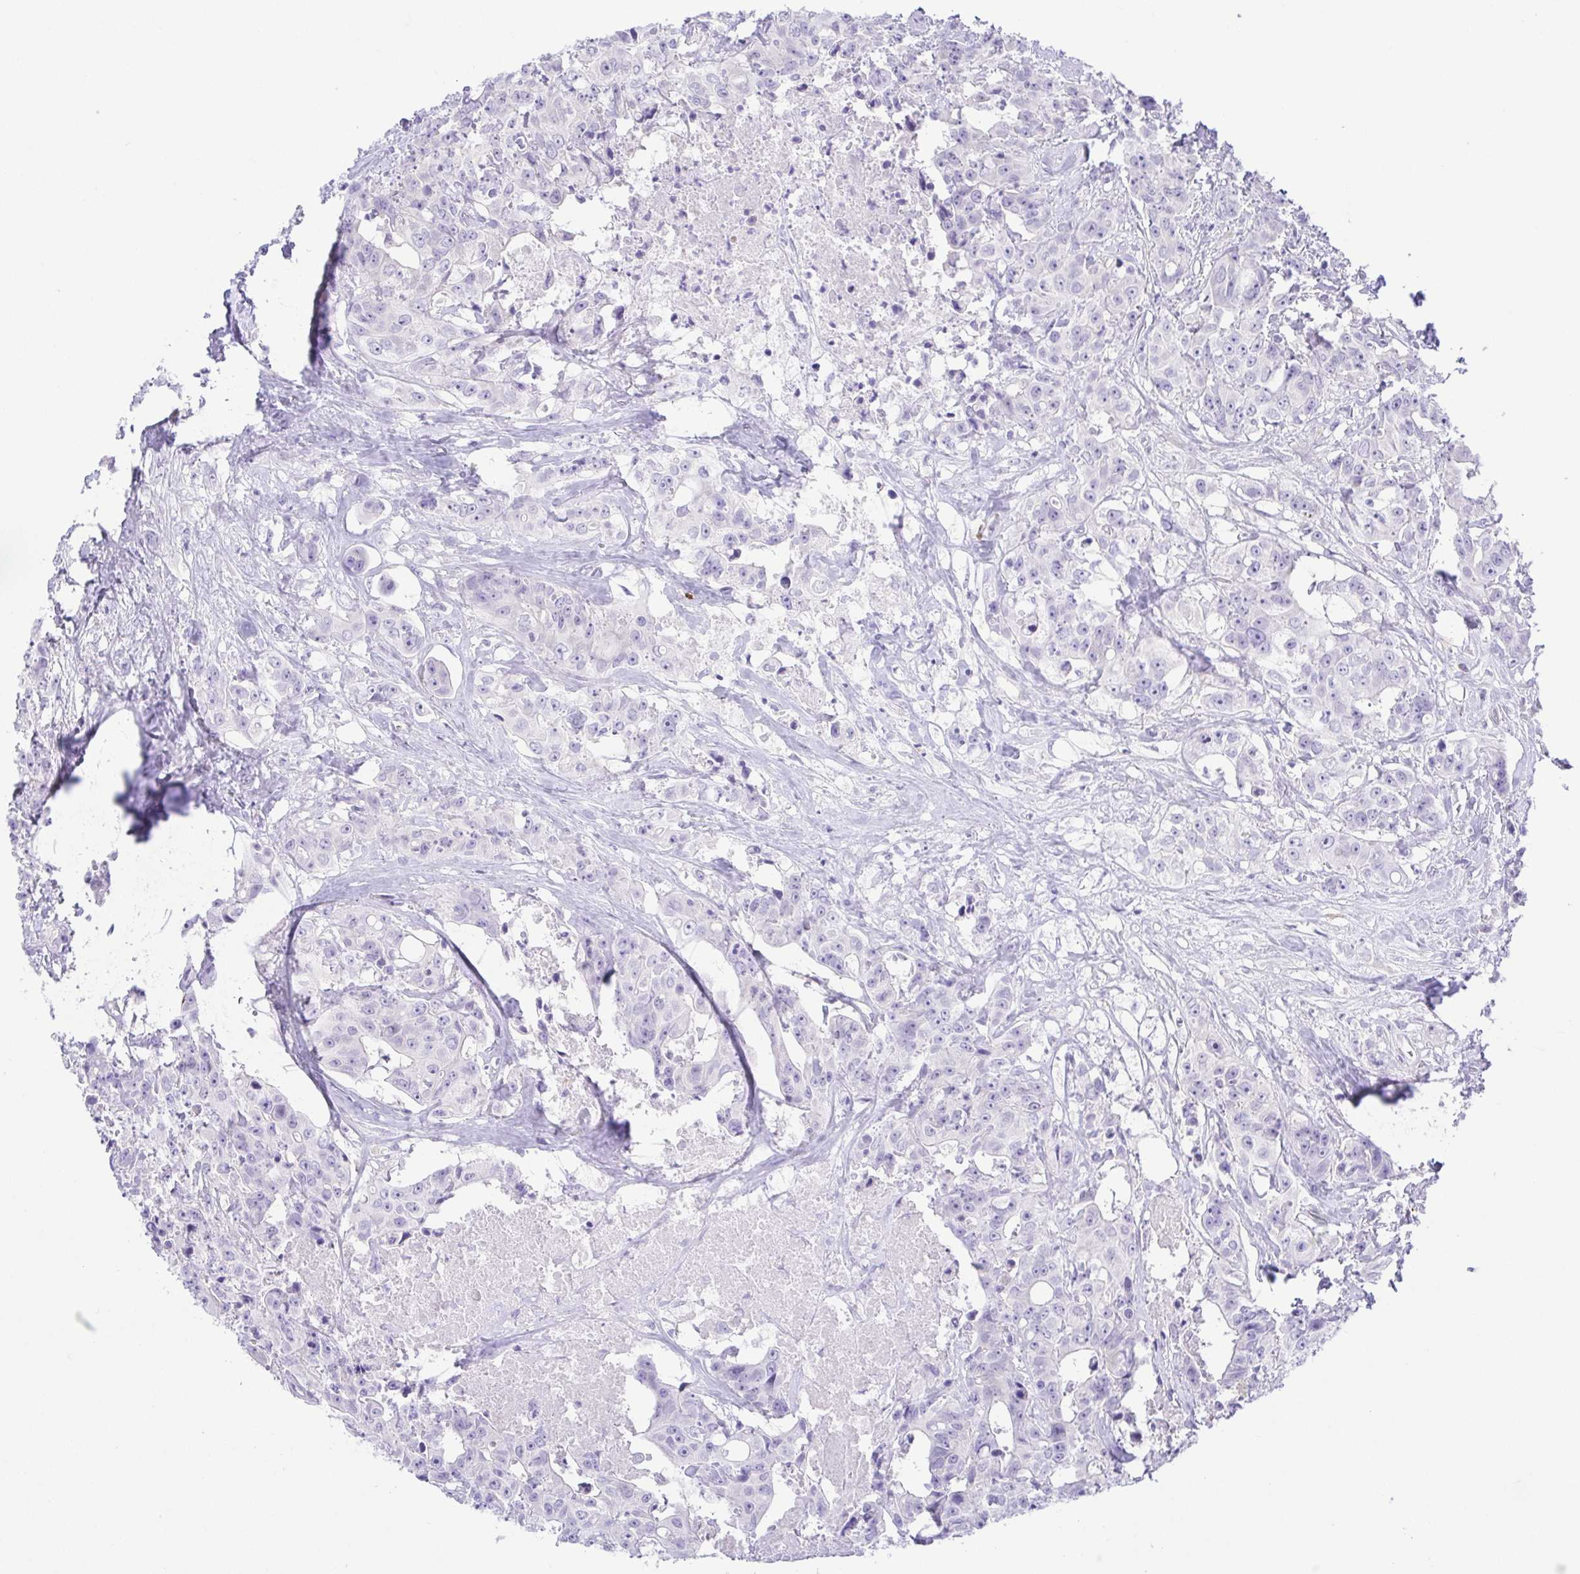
{"staining": {"intensity": "negative", "quantity": "none", "location": "none"}, "tissue": "colorectal cancer", "cell_type": "Tumor cells", "image_type": "cancer", "snomed": [{"axis": "morphology", "description": "Adenocarcinoma, NOS"}, {"axis": "topography", "description": "Rectum"}], "caption": "Tumor cells are negative for brown protein staining in adenocarcinoma (colorectal).", "gene": "KRTDAP", "patient": {"sex": "female", "age": 62}}